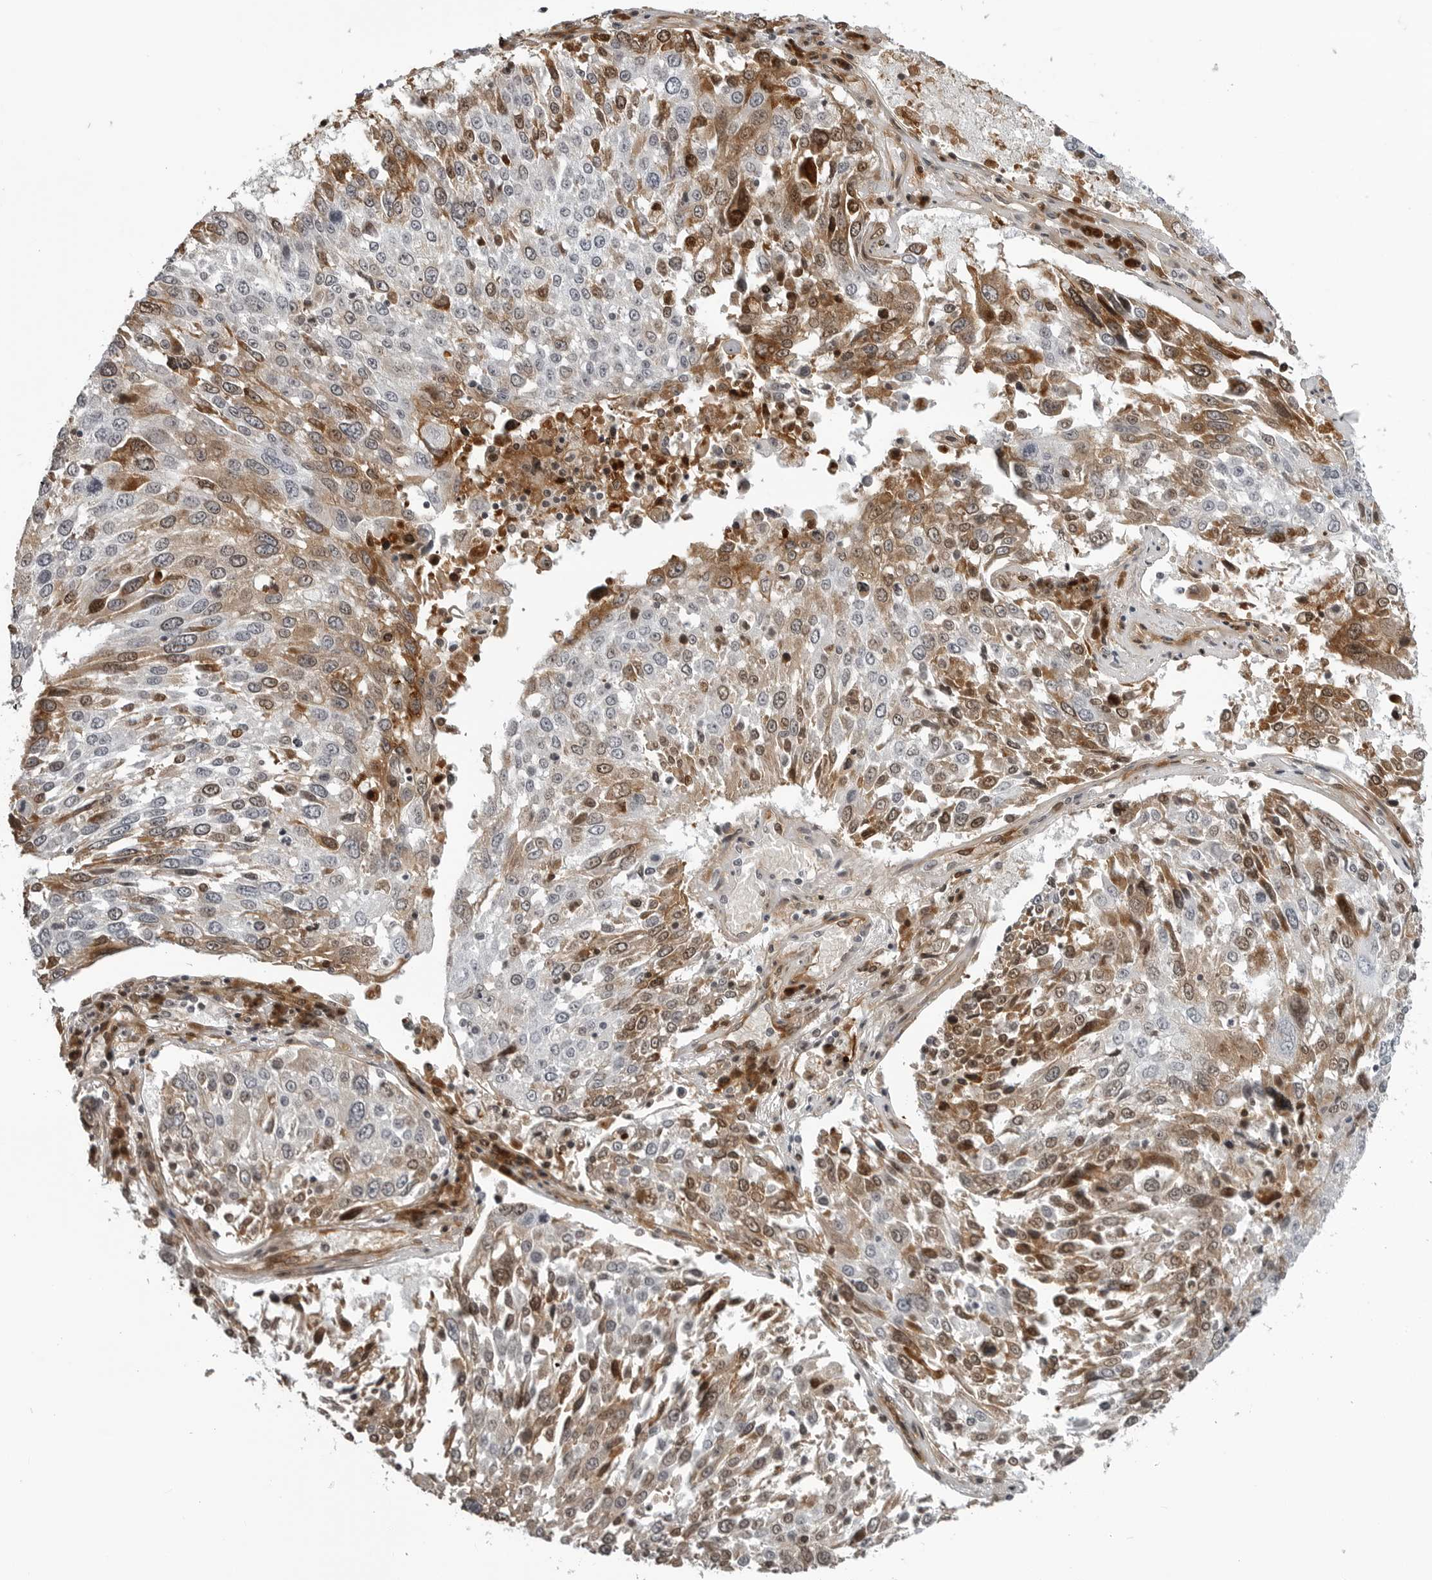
{"staining": {"intensity": "moderate", "quantity": "25%-75%", "location": "cytoplasmic/membranous,nuclear"}, "tissue": "lung cancer", "cell_type": "Tumor cells", "image_type": "cancer", "snomed": [{"axis": "morphology", "description": "Squamous cell carcinoma, NOS"}, {"axis": "topography", "description": "Lung"}], "caption": "Lung squamous cell carcinoma stained with IHC displays moderate cytoplasmic/membranous and nuclear positivity in about 25%-75% of tumor cells.", "gene": "CXCR5", "patient": {"sex": "male", "age": 65}}